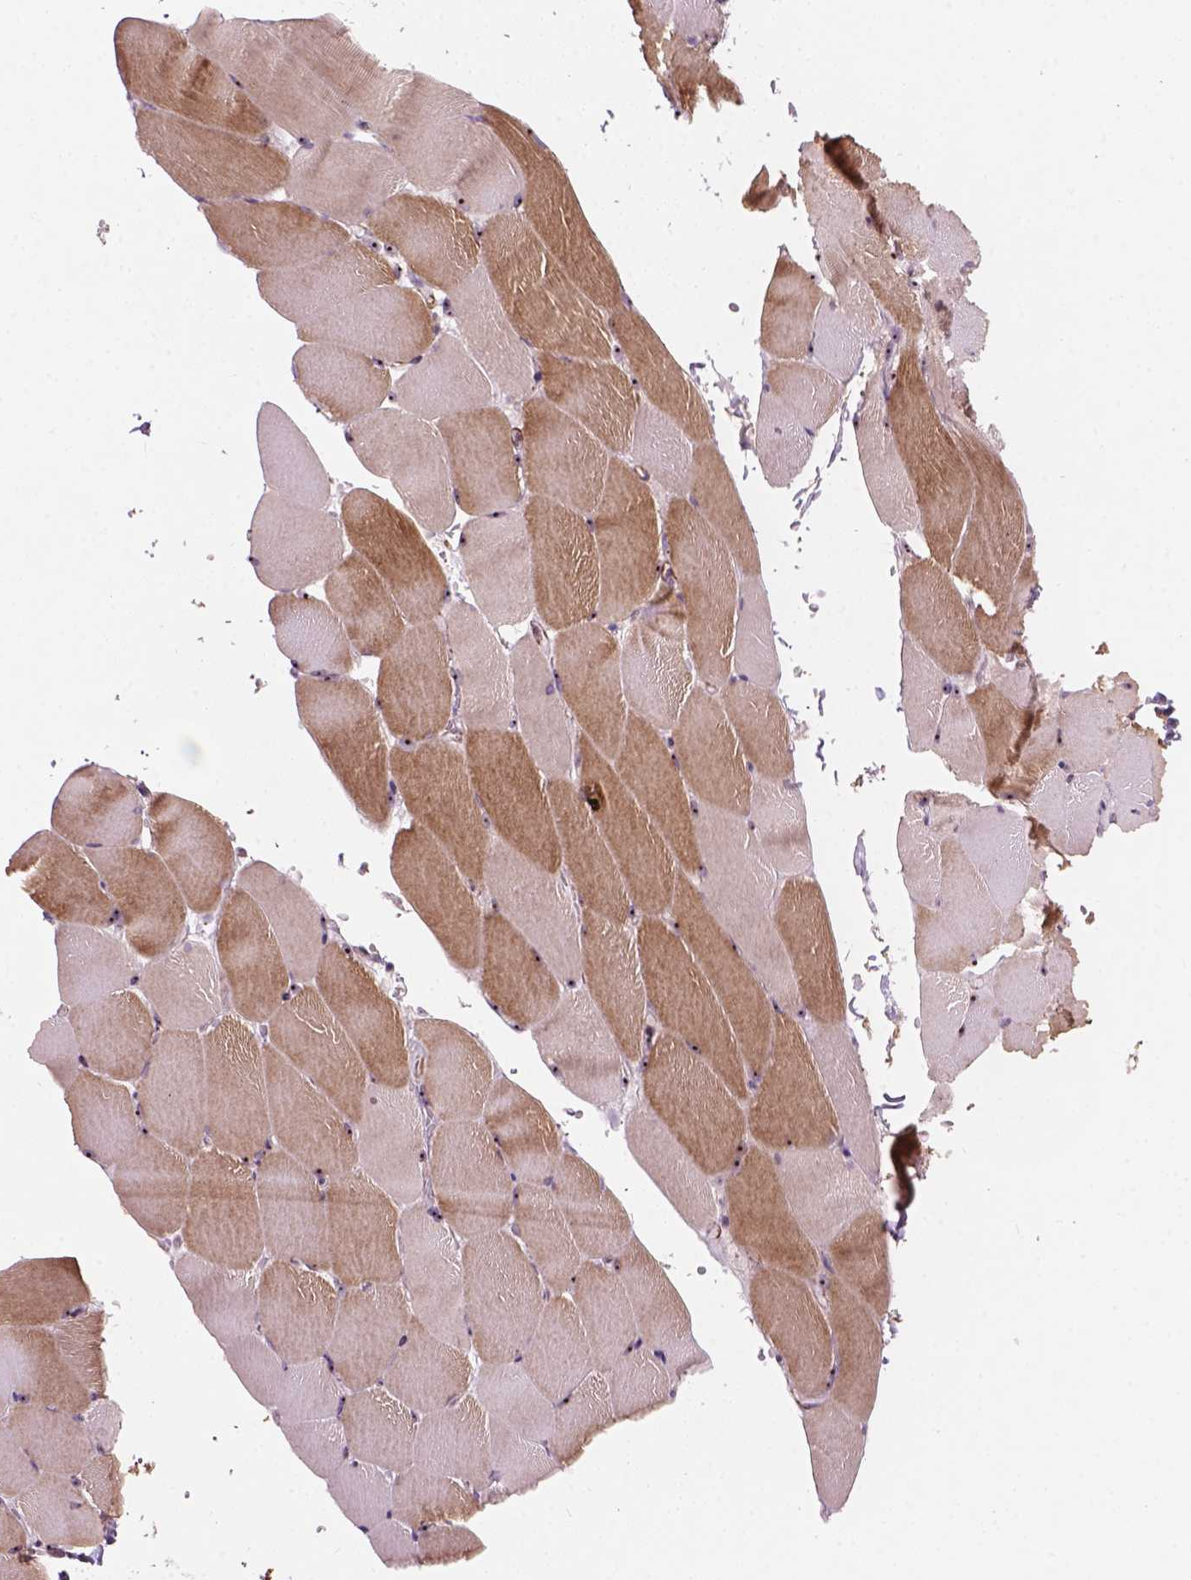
{"staining": {"intensity": "moderate", "quantity": "25%-75%", "location": "cytoplasmic/membranous,nuclear"}, "tissue": "skeletal muscle", "cell_type": "Myocytes", "image_type": "normal", "snomed": [{"axis": "morphology", "description": "Normal tissue, NOS"}, {"axis": "topography", "description": "Skeletal muscle"}], "caption": "IHC (DAB (3,3'-diaminobenzidine)) staining of unremarkable human skeletal muscle displays moderate cytoplasmic/membranous,nuclear protein staining in about 25%-75% of myocytes. Using DAB (brown) and hematoxylin (blue) stains, captured at high magnification using brightfield microscopy.", "gene": "RRS1", "patient": {"sex": "female", "age": 37}}